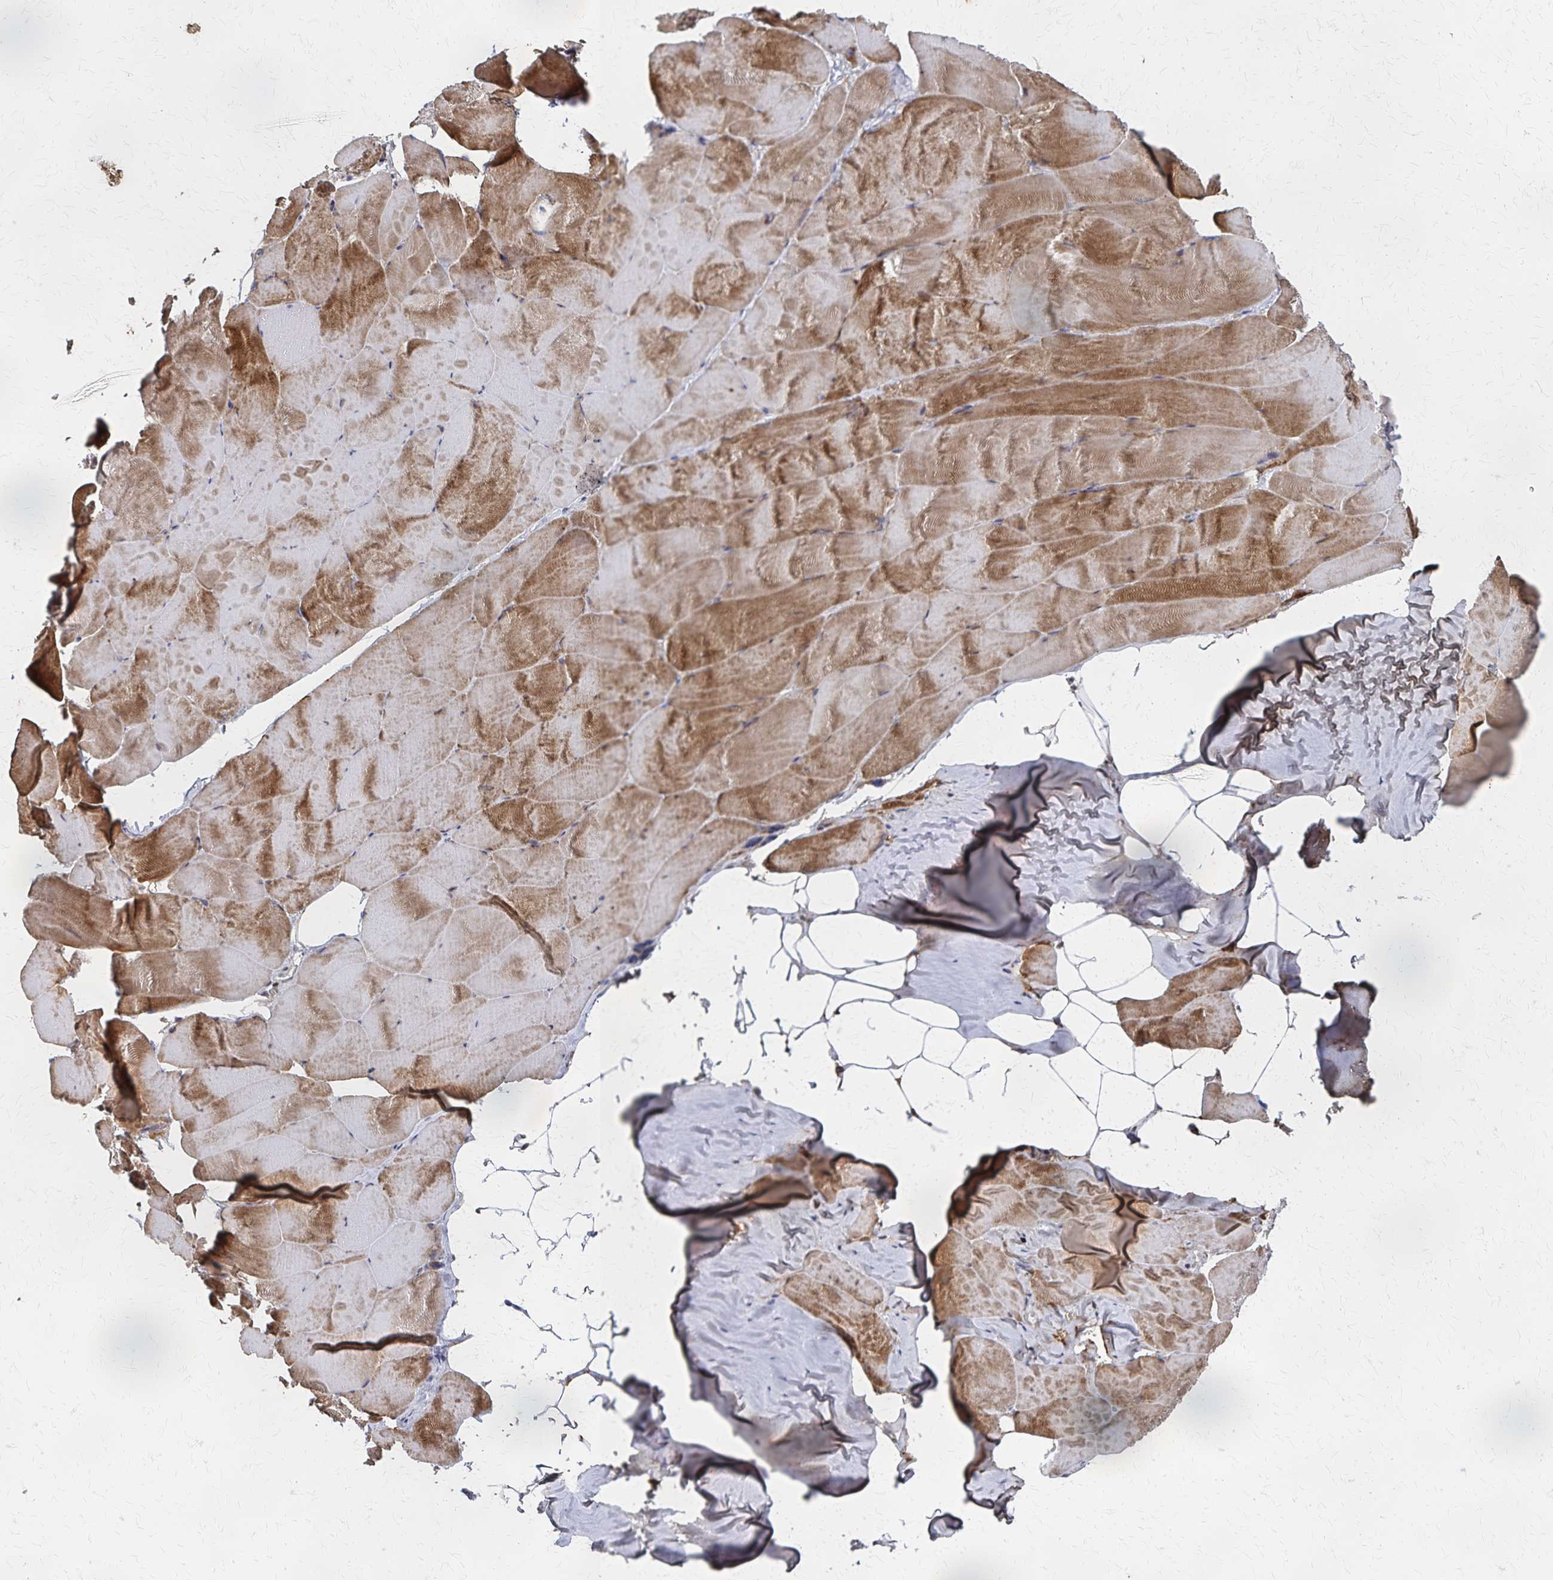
{"staining": {"intensity": "moderate", "quantity": "25%-75%", "location": "cytoplasmic/membranous,nuclear"}, "tissue": "skeletal muscle", "cell_type": "Myocytes", "image_type": "normal", "snomed": [{"axis": "morphology", "description": "Normal tissue, NOS"}, {"axis": "topography", "description": "Skeletal muscle"}], "caption": "Immunohistochemistry (IHC) of unremarkable skeletal muscle exhibits medium levels of moderate cytoplasmic/membranous,nuclear staining in about 25%-75% of myocytes. The staining was performed using DAB, with brown indicating positive protein expression. Nuclei are stained blue with hematoxylin.", "gene": "GTF2B", "patient": {"sex": "female", "age": 64}}